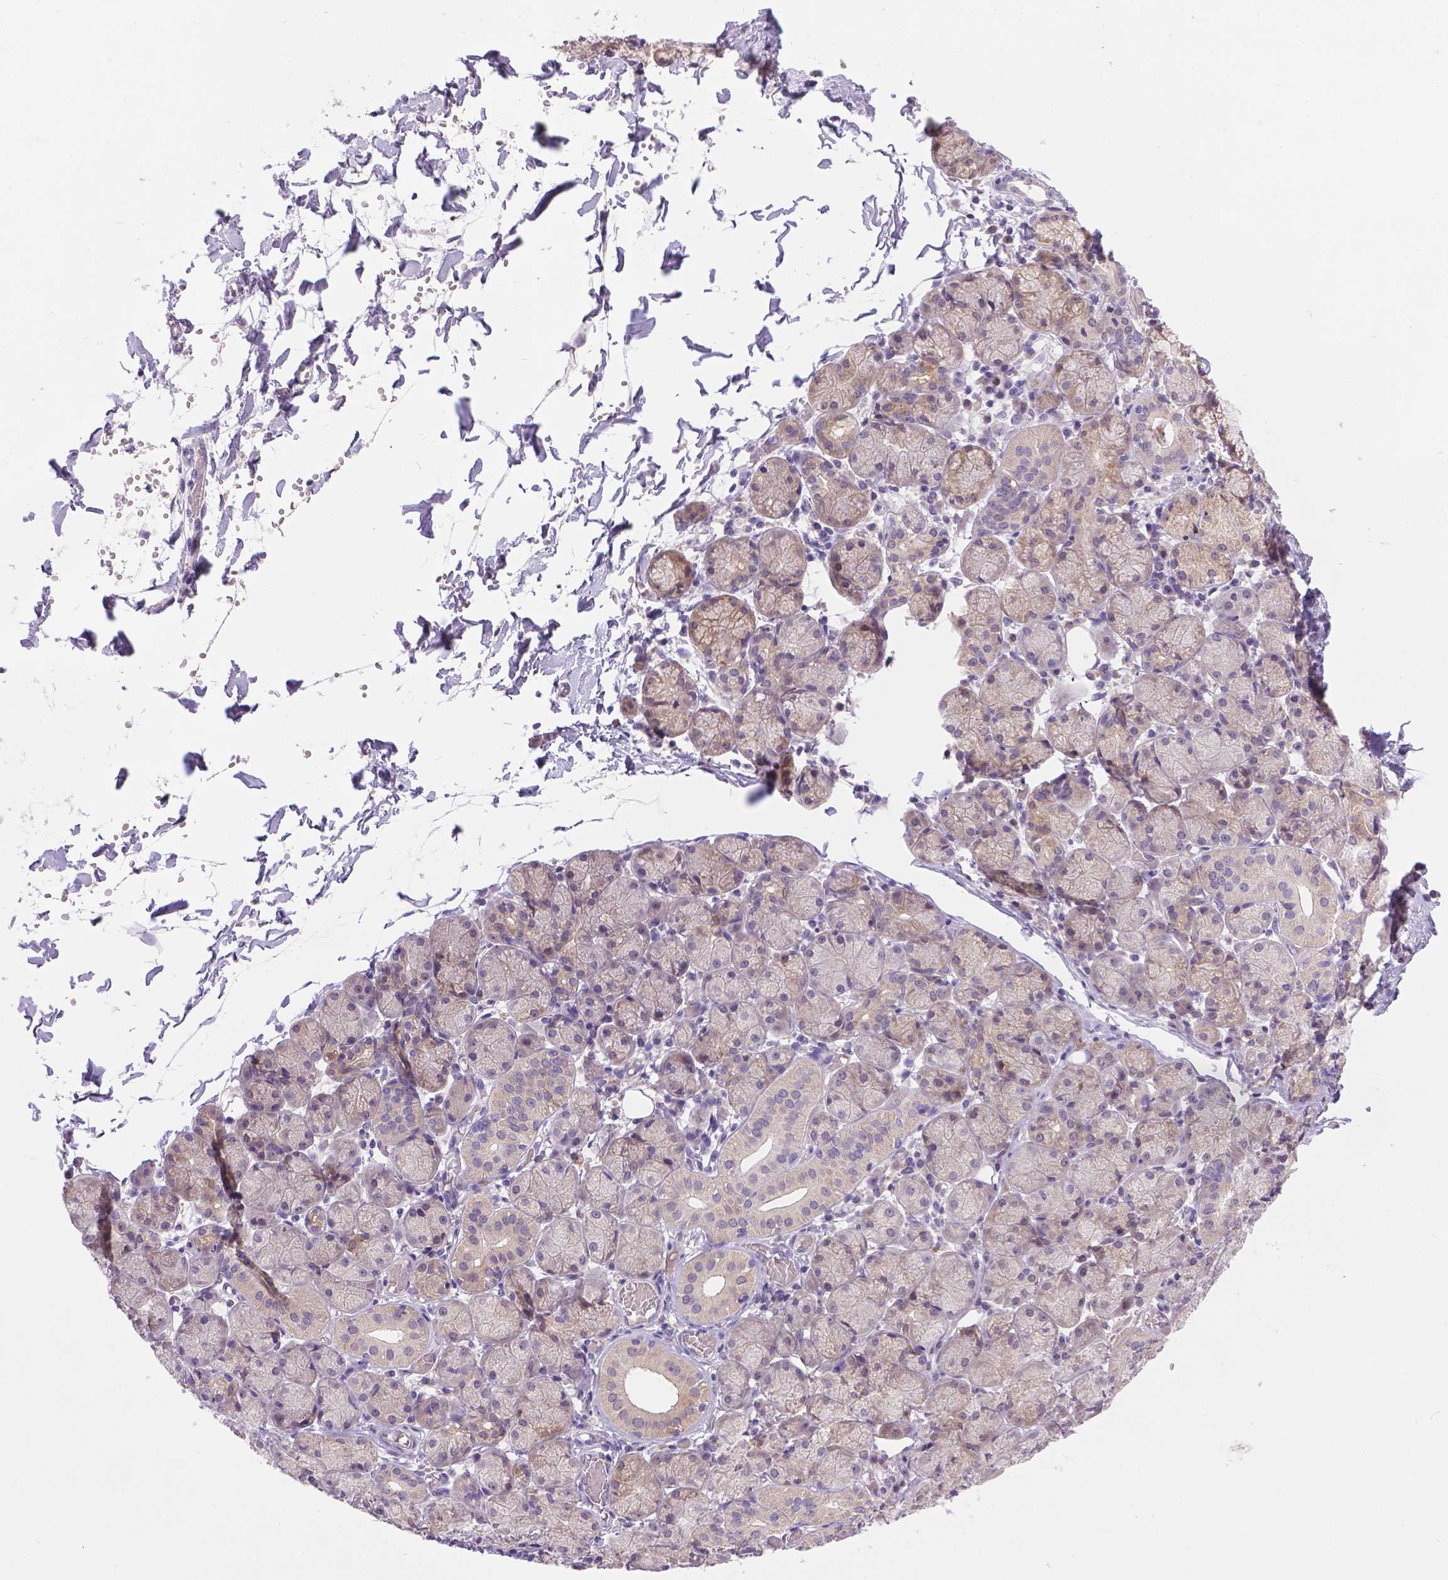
{"staining": {"intensity": "weak", "quantity": "<25%", "location": "cytoplasmic/membranous"}, "tissue": "salivary gland", "cell_type": "Glandular cells", "image_type": "normal", "snomed": [{"axis": "morphology", "description": "Normal tissue, NOS"}, {"axis": "topography", "description": "Salivary gland"}, {"axis": "topography", "description": "Peripheral nerve tissue"}], "caption": "Photomicrograph shows no protein positivity in glandular cells of normal salivary gland. (DAB IHC visualized using brightfield microscopy, high magnification).", "gene": "TM4SF18", "patient": {"sex": "female", "age": 24}}